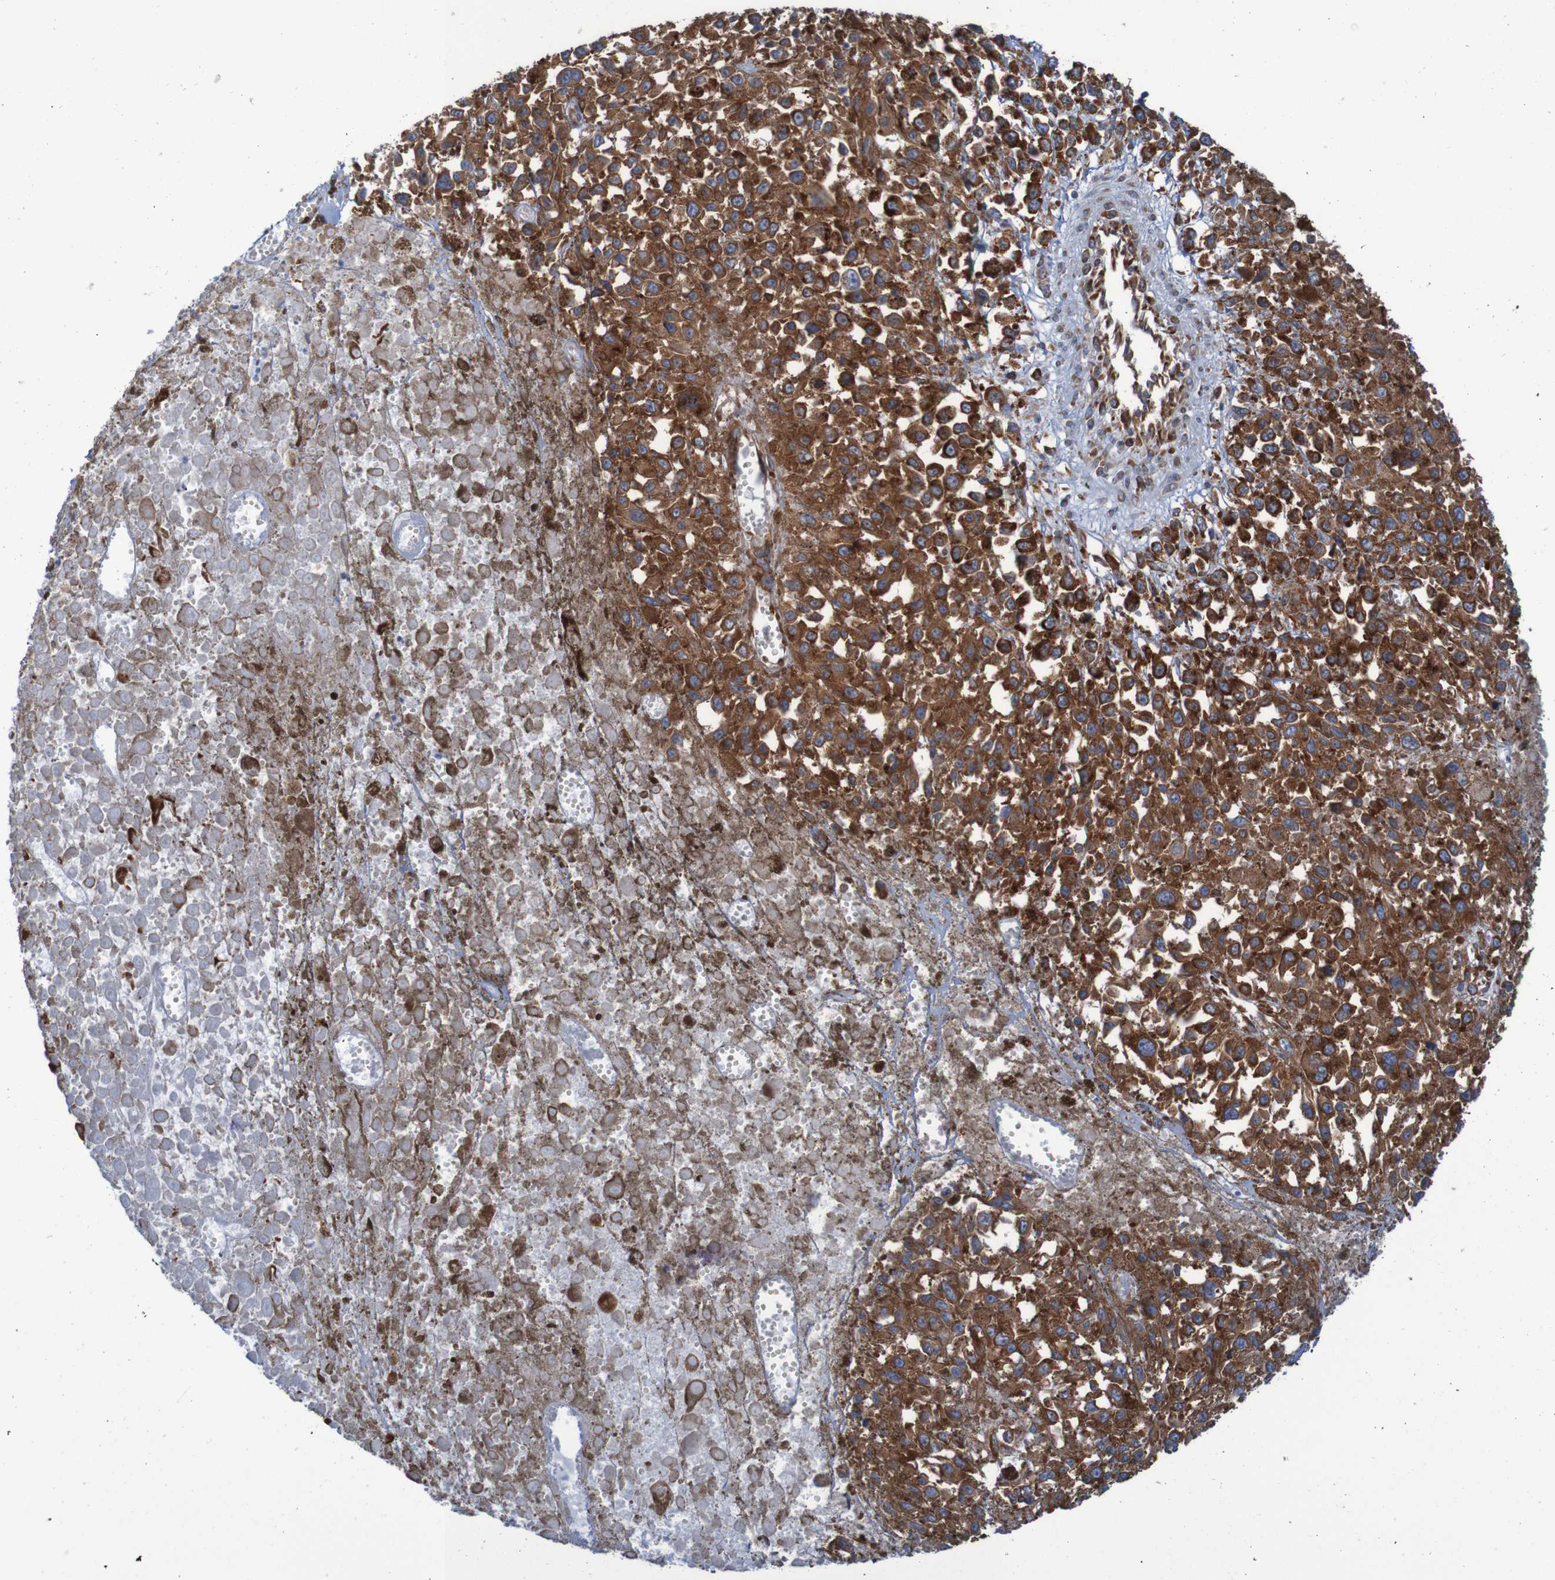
{"staining": {"intensity": "strong", "quantity": "25%-75%", "location": "cytoplasmic/membranous"}, "tissue": "melanoma", "cell_type": "Tumor cells", "image_type": "cancer", "snomed": [{"axis": "morphology", "description": "Malignant melanoma, Metastatic site"}, {"axis": "topography", "description": "Lymph node"}], "caption": "This is an image of immunohistochemistry (IHC) staining of malignant melanoma (metastatic site), which shows strong staining in the cytoplasmic/membranous of tumor cells.", "gene": "RPL10", "patient": {"sex": "male", "age": 59}}